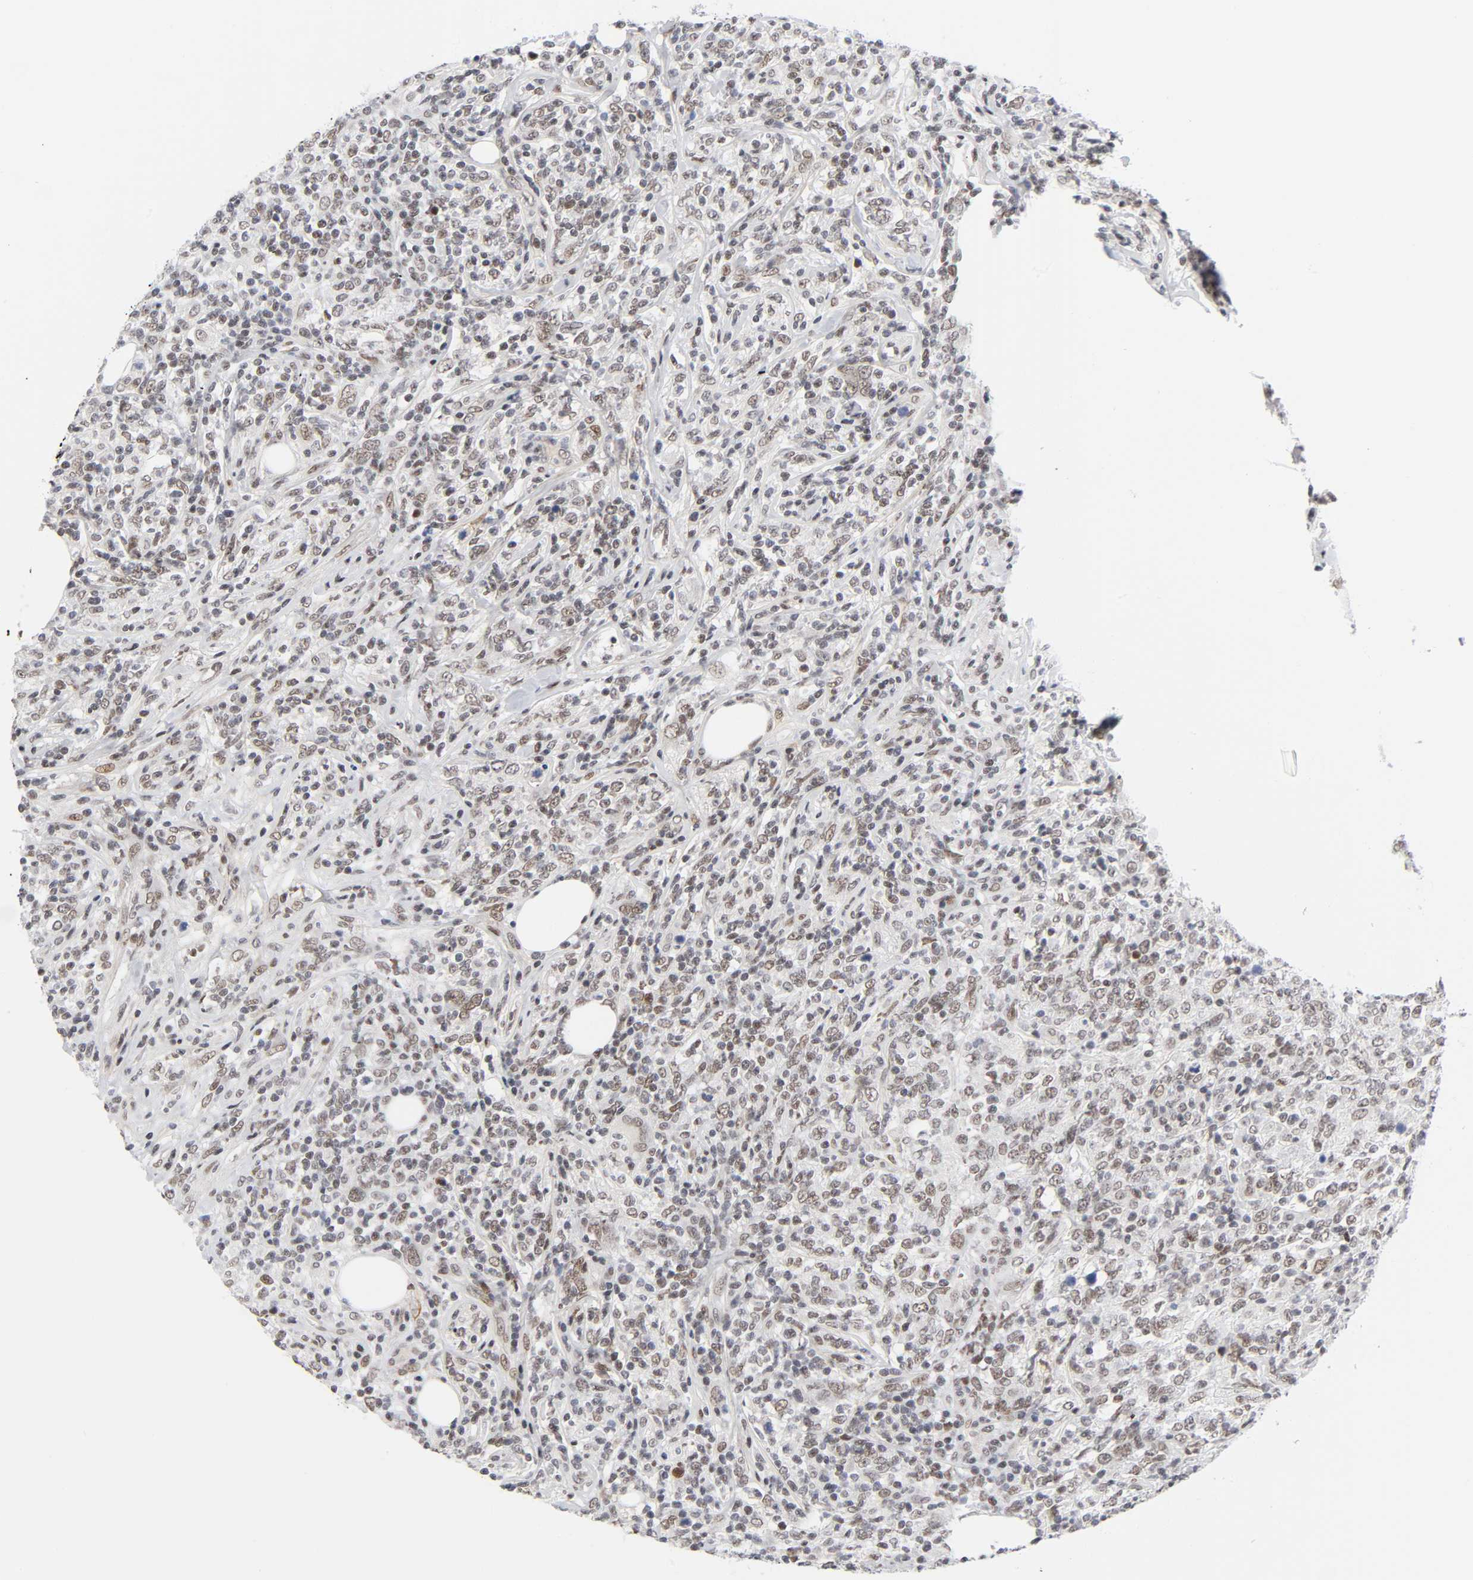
{"staining": {"intensity": "weak", "quantity": "25%-75%", "location": "nuclear"}, "tissue": "lymphoma", "cell_type": "Tumor cells", "image_type": "cancer", "snomed": [{"axis": "morphology", "description": "Malignant lymphoma, non-Hodgkin's type, High grade"}, {"axis": "topography", "description": "Lymph node"}], "caption": "This image reveals IHC staining of human lymphoma, with low weak nuclear positivity in approximately 25%-75% of tumor cells.", "gene": "DIDO1", "patient": {"sex": "female", "age": 84}}